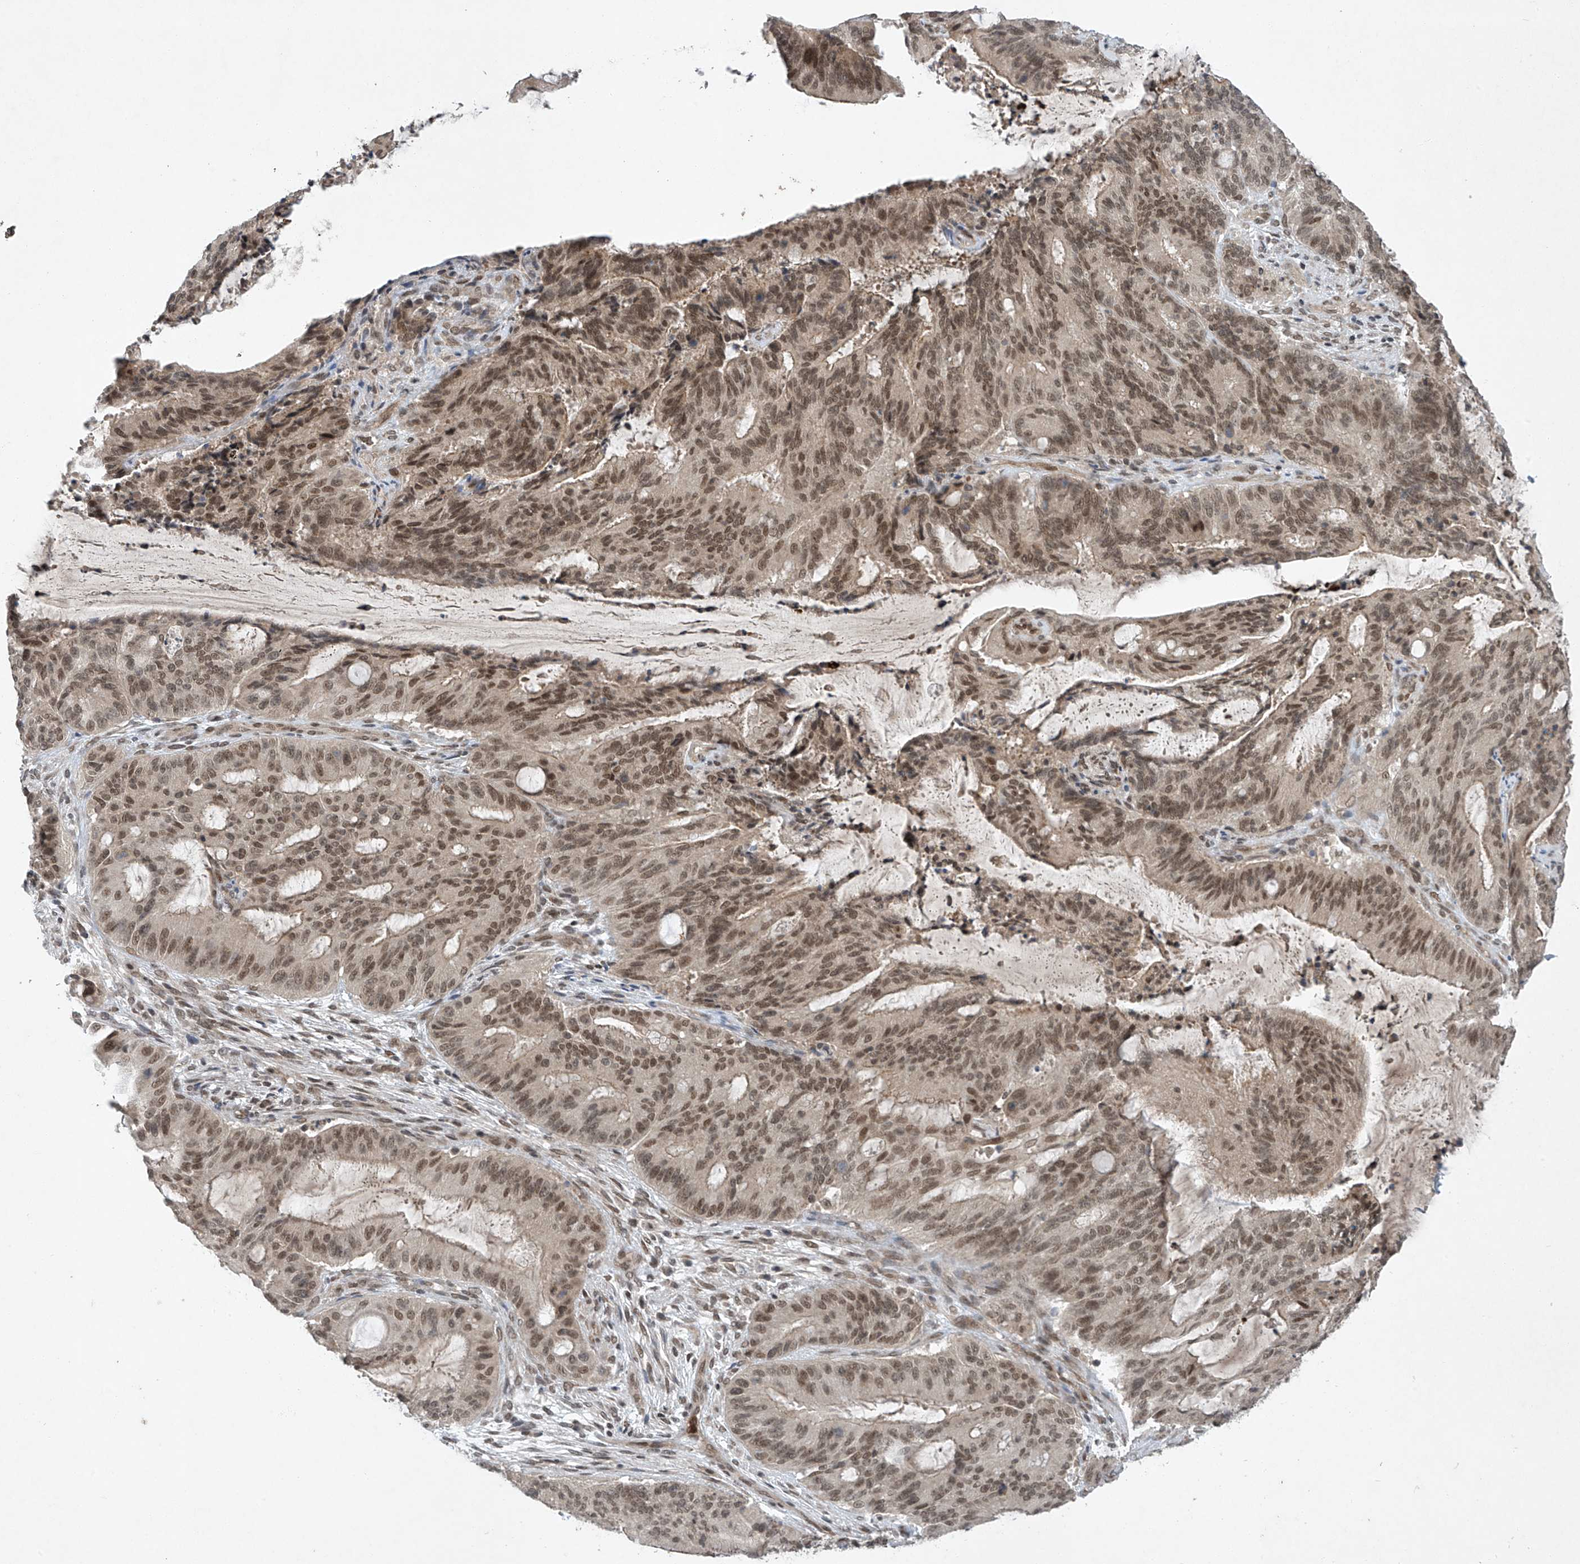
{"staining": {"intensity": "moderate", "quantity": ">75%", "location": "nuclear"}, "tissue": "liver cancer", "cell_type": "Tumor cells", "image_type": "cancer", "snomed": [{"axis": "morphology", "description": "Normal tissue, NOS"}, {"axis": "morphology", "description": "Cholangiocarcinoma"}, {"axis": "topography", "description": "Liver"}, {"axis": "topography", "description": "Peripheral nerve tissue"}], "caption": "Liver cancer (cholangiocarcinoma) stained with a protein marker reveals moderate staining in tumor cells.", "gene": "TAF8", "patient": {"sex": "female", "age": 73}}